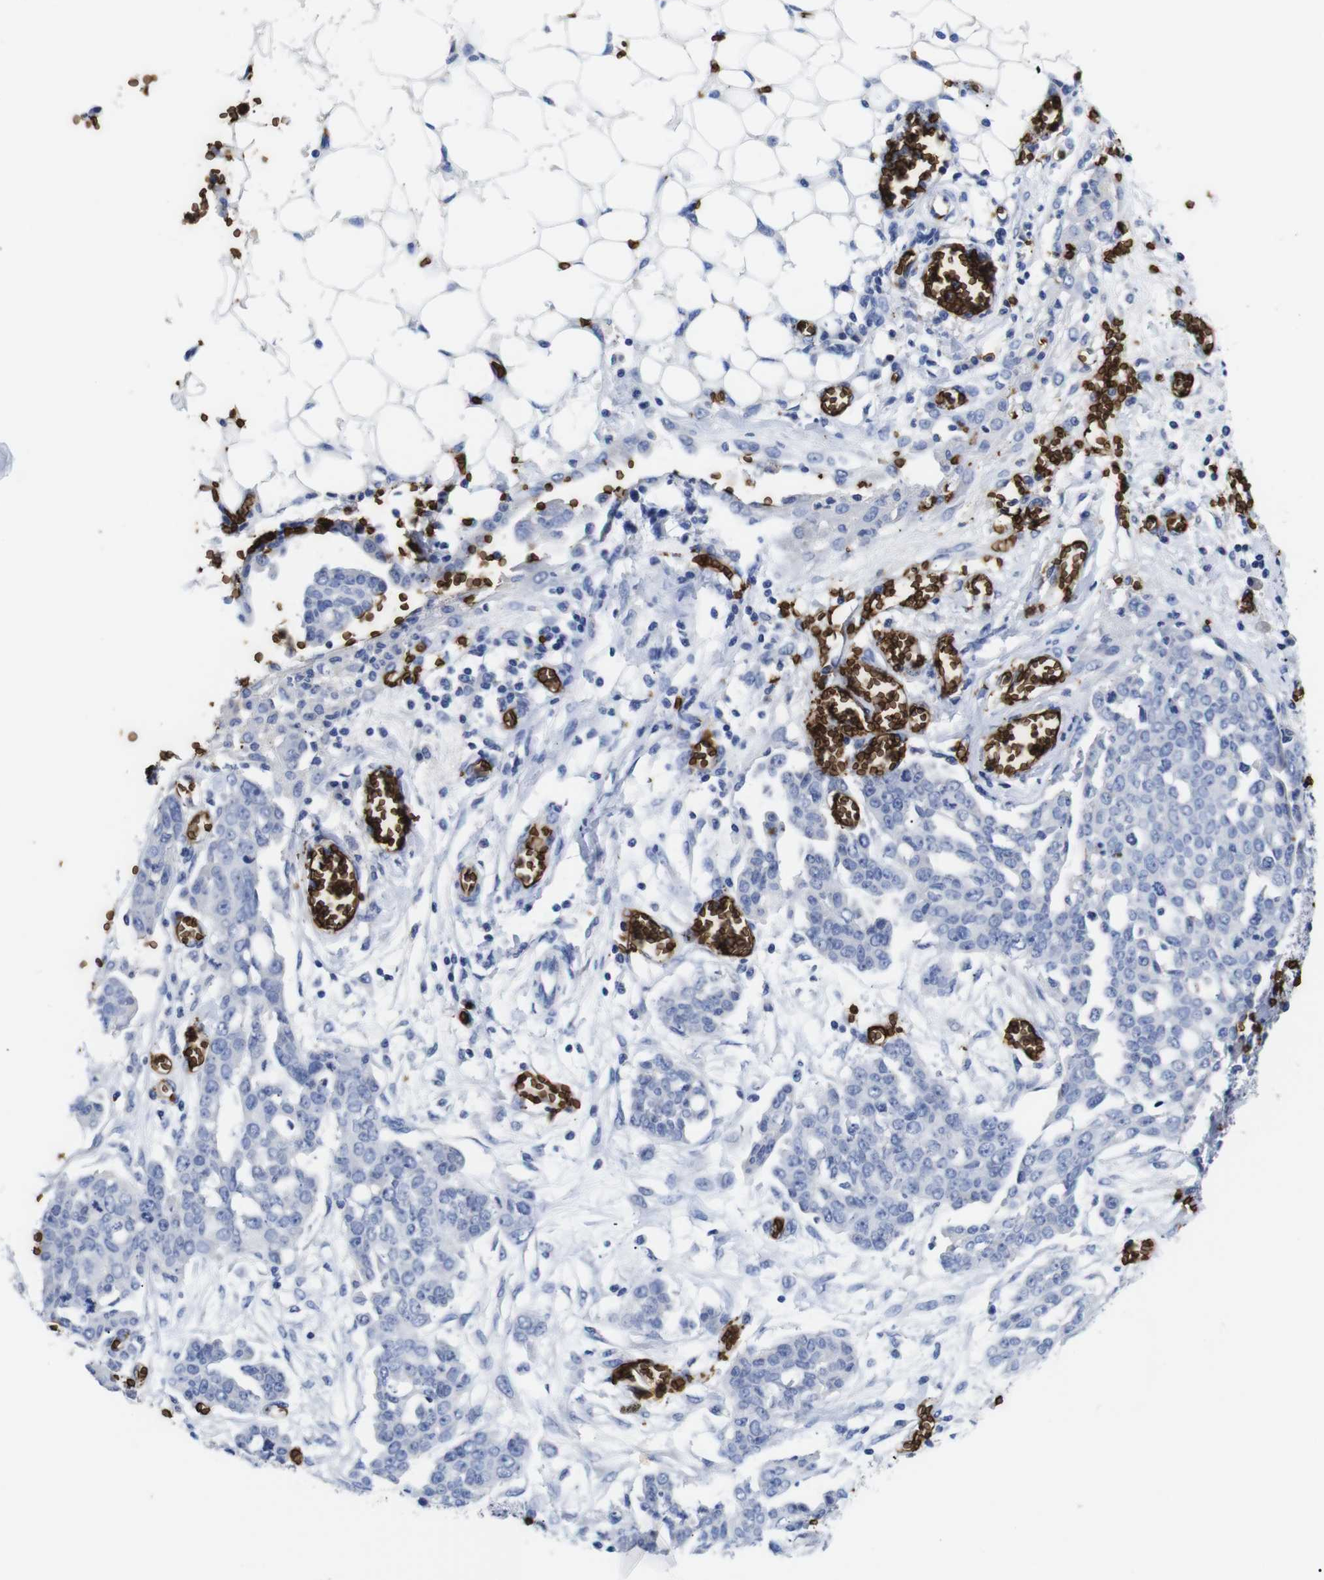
{"staining": {"intensity": "negative", "quantity": "none", "location": "none"}, "tissue": "ovarian cancer", "cell_type": "Tumor cells", "image_type": "cancer", "snomed": [{"axis": "morphology", "description": "Cystadenocarcinoma, serous, NOS"}, {"axis": "topography", "description": "Soft tissue"}, {"axis": "topography", "description": "Ovary"}], "caption": "Human ovarian serous cystadenocarcinoma stained for a protein using IHC reveals no positivity in tumor cells.", "gene": "S1PR2", "patient": {"sex": "female", "age": 57}}